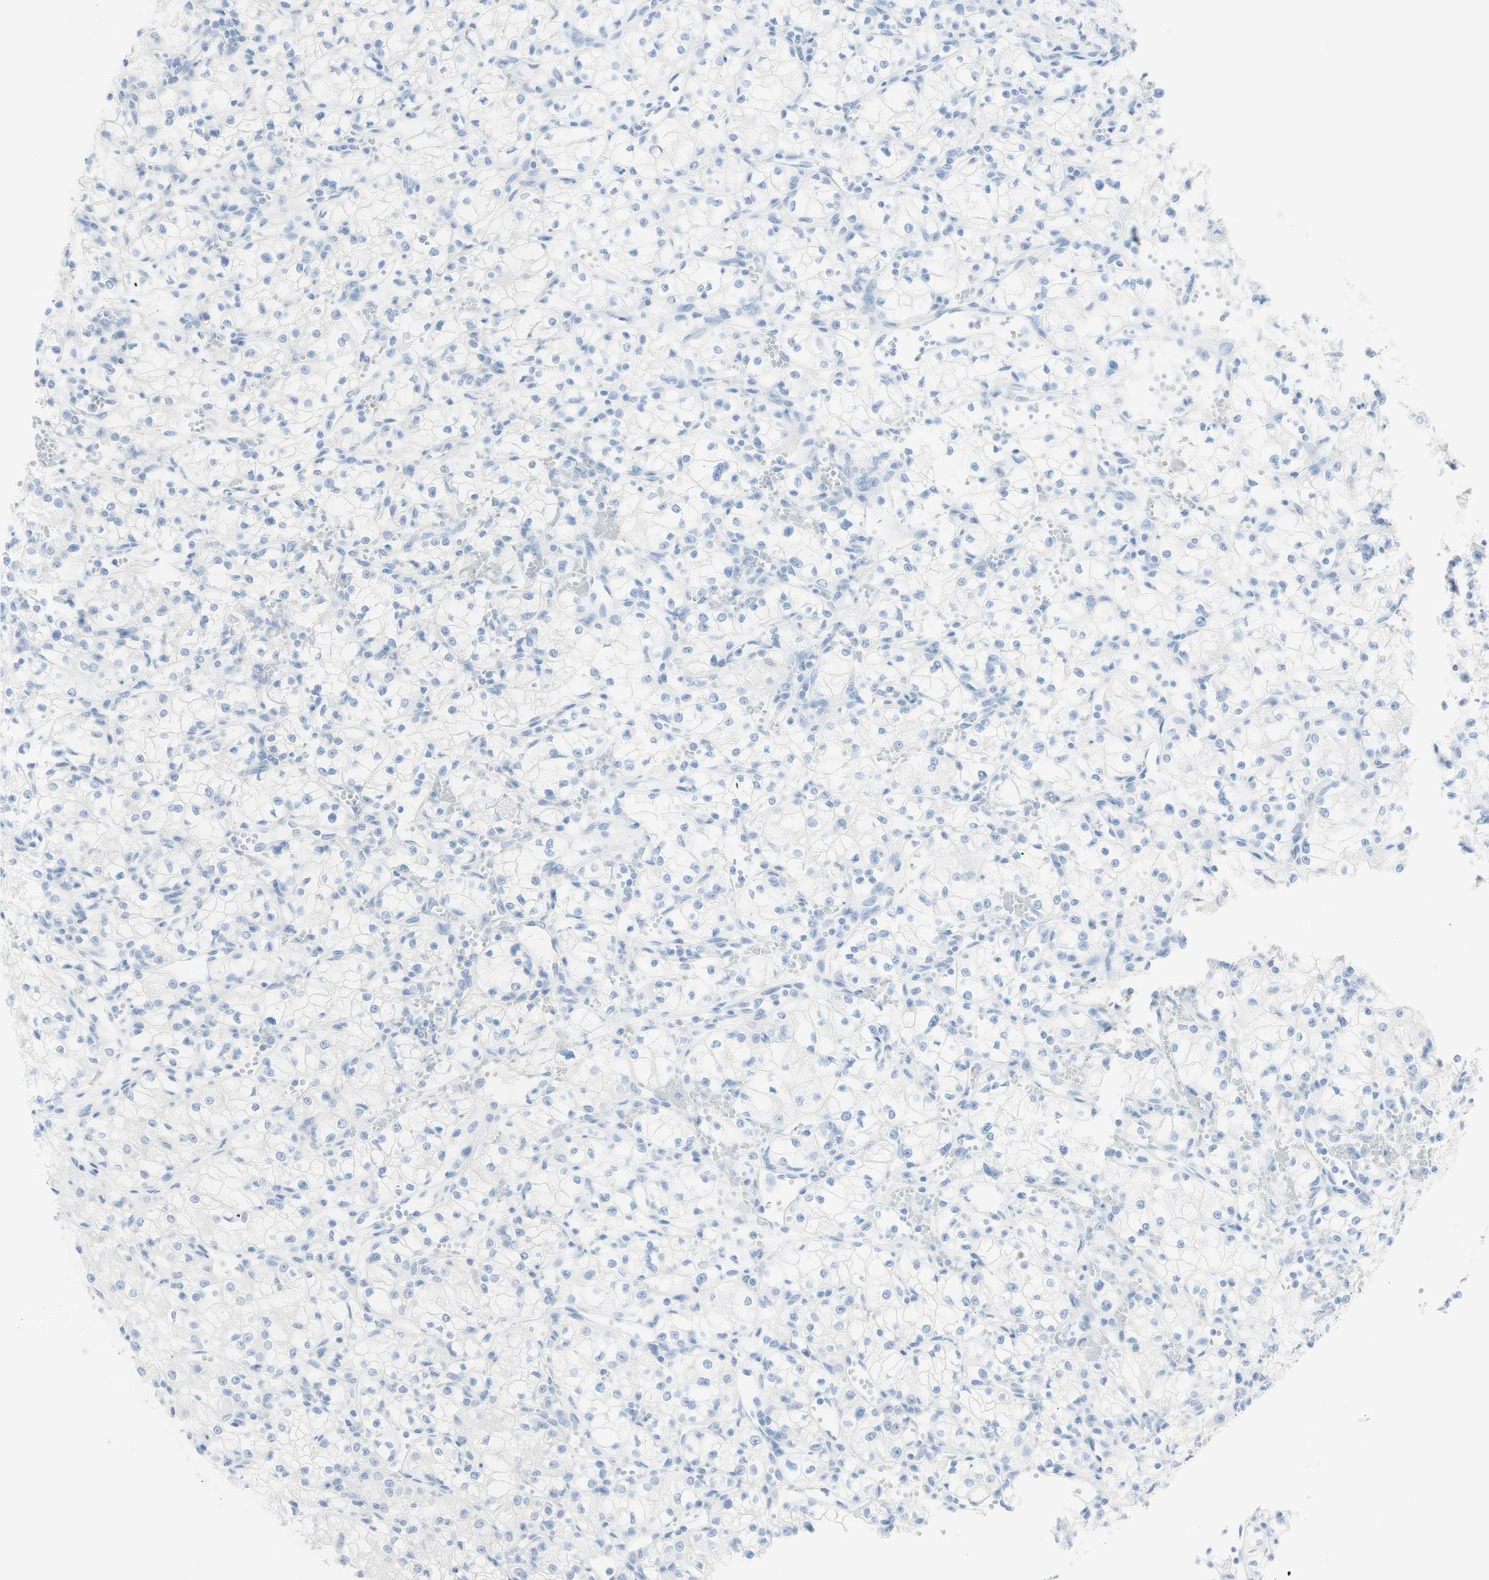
{"staining": {"intensity": "negative", "quantity": "none", "location": "none"}, "tissue": "renal cancer", "cell_type": "Tumor cells", "image_type": "cancer", "snomed": [{"axis": "morphology", "description": "Normal tissue, NOS"}, {"axis": "morphology", "description": "Adenocarcinoma, NOS"}, {"axis": "topography", "description": "Kidney"}], "caption": "Immunohistochemical staining of renal cancer (adenocarcinoma) displays no significant expression in tumor cells. (IHC, brightfield microscopy, high magnification).", "gene": "TPO", "patient": {"sex": "male", "age": 59}}